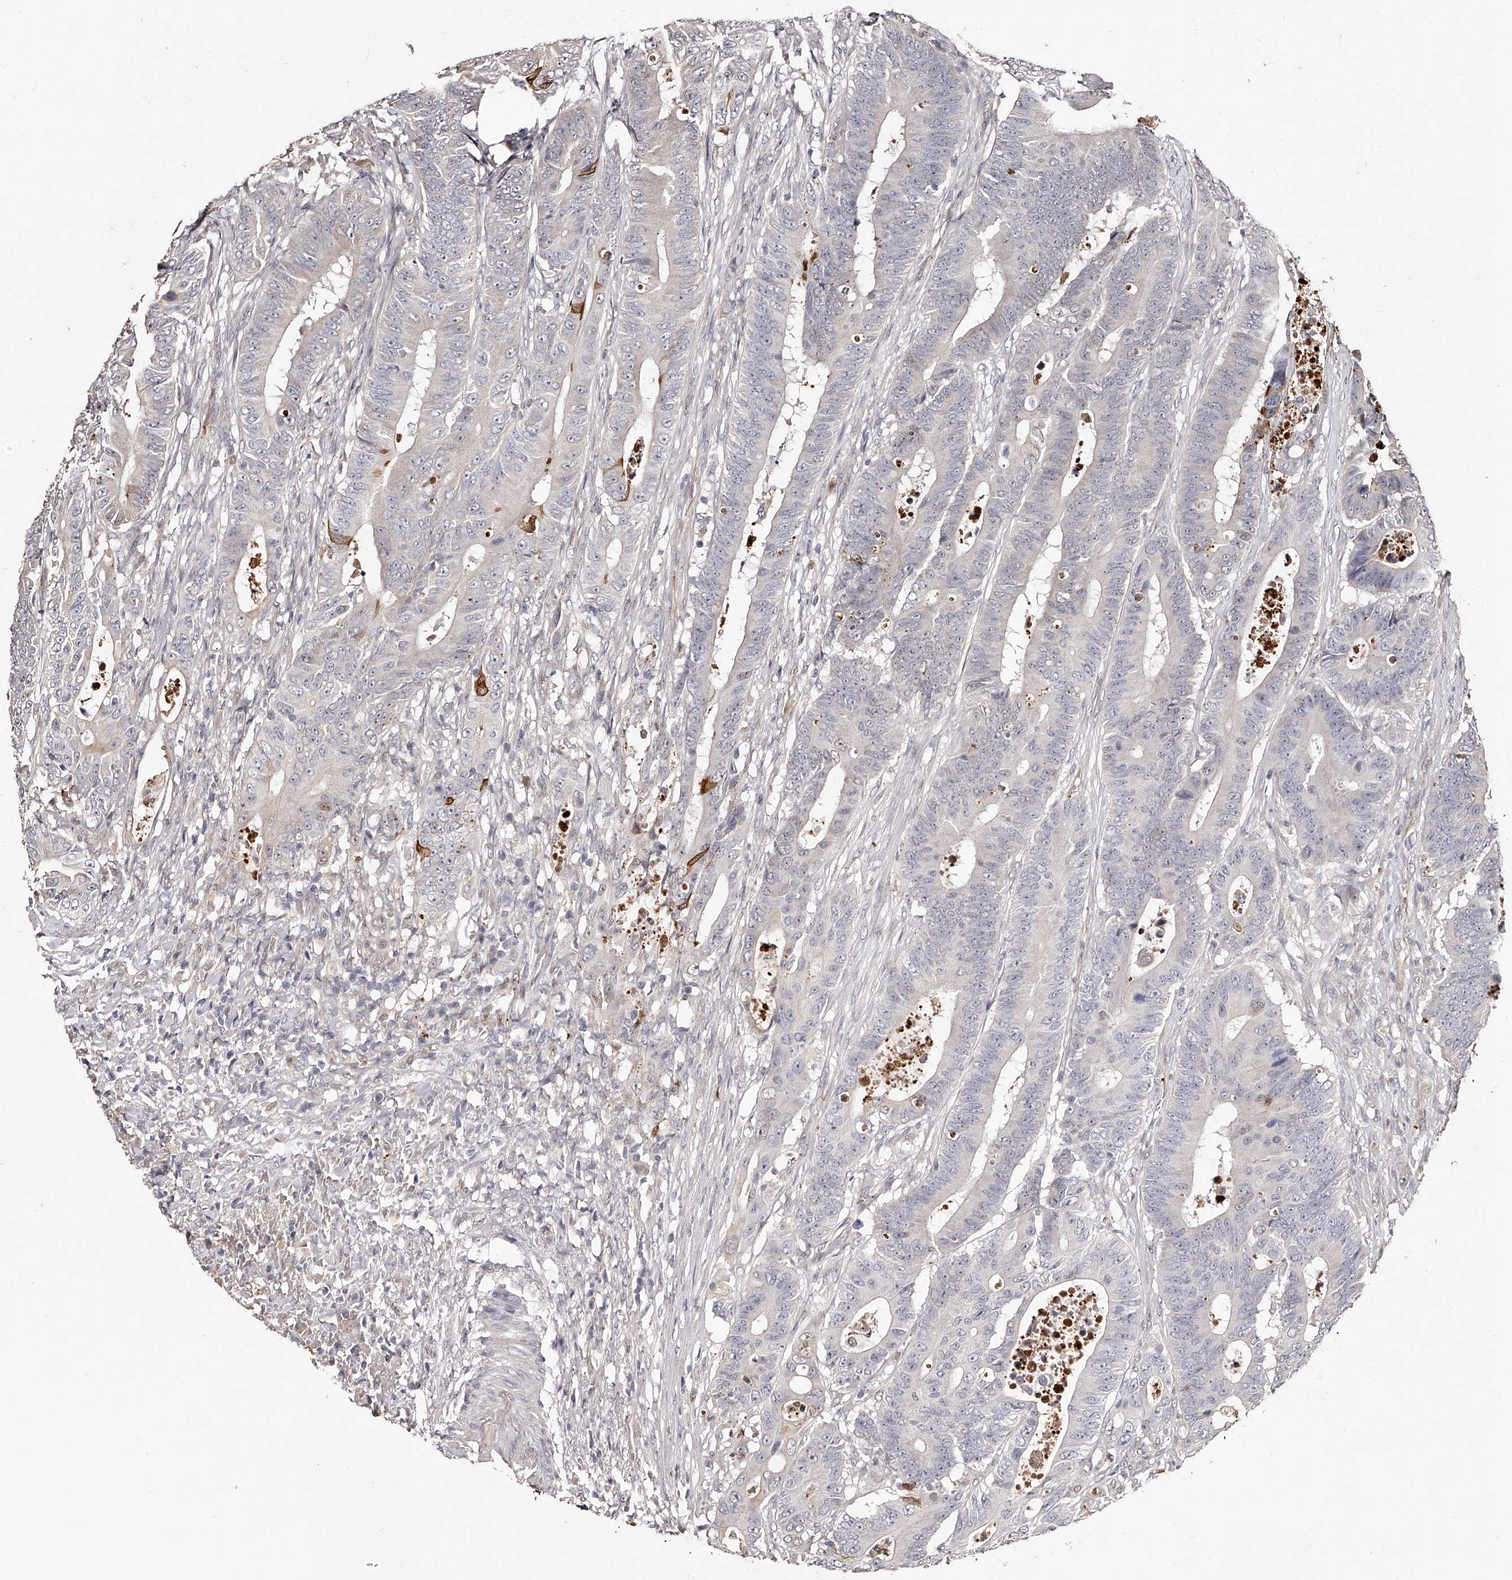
{"staining": {"intensity": "negative", "quantity": "none", "location": "none"}, "tissue": "colorectal cancer", "cell_type": "Tumor cells", "image_type": "cancer", "snomed": [{"axis": "morphology", "description": "Adenocarcinoma, NOS"}, {"axis": "topography", "description": "Colon"}], "caption": "A high-resolution image shows immunohistochemistry (IHC) staining of adenocarcinoma (colorectal), which exhibits no significant positivity in tumor cells.", "gene": "URGCP", "patient": {"sex": "male", "age": 83}}